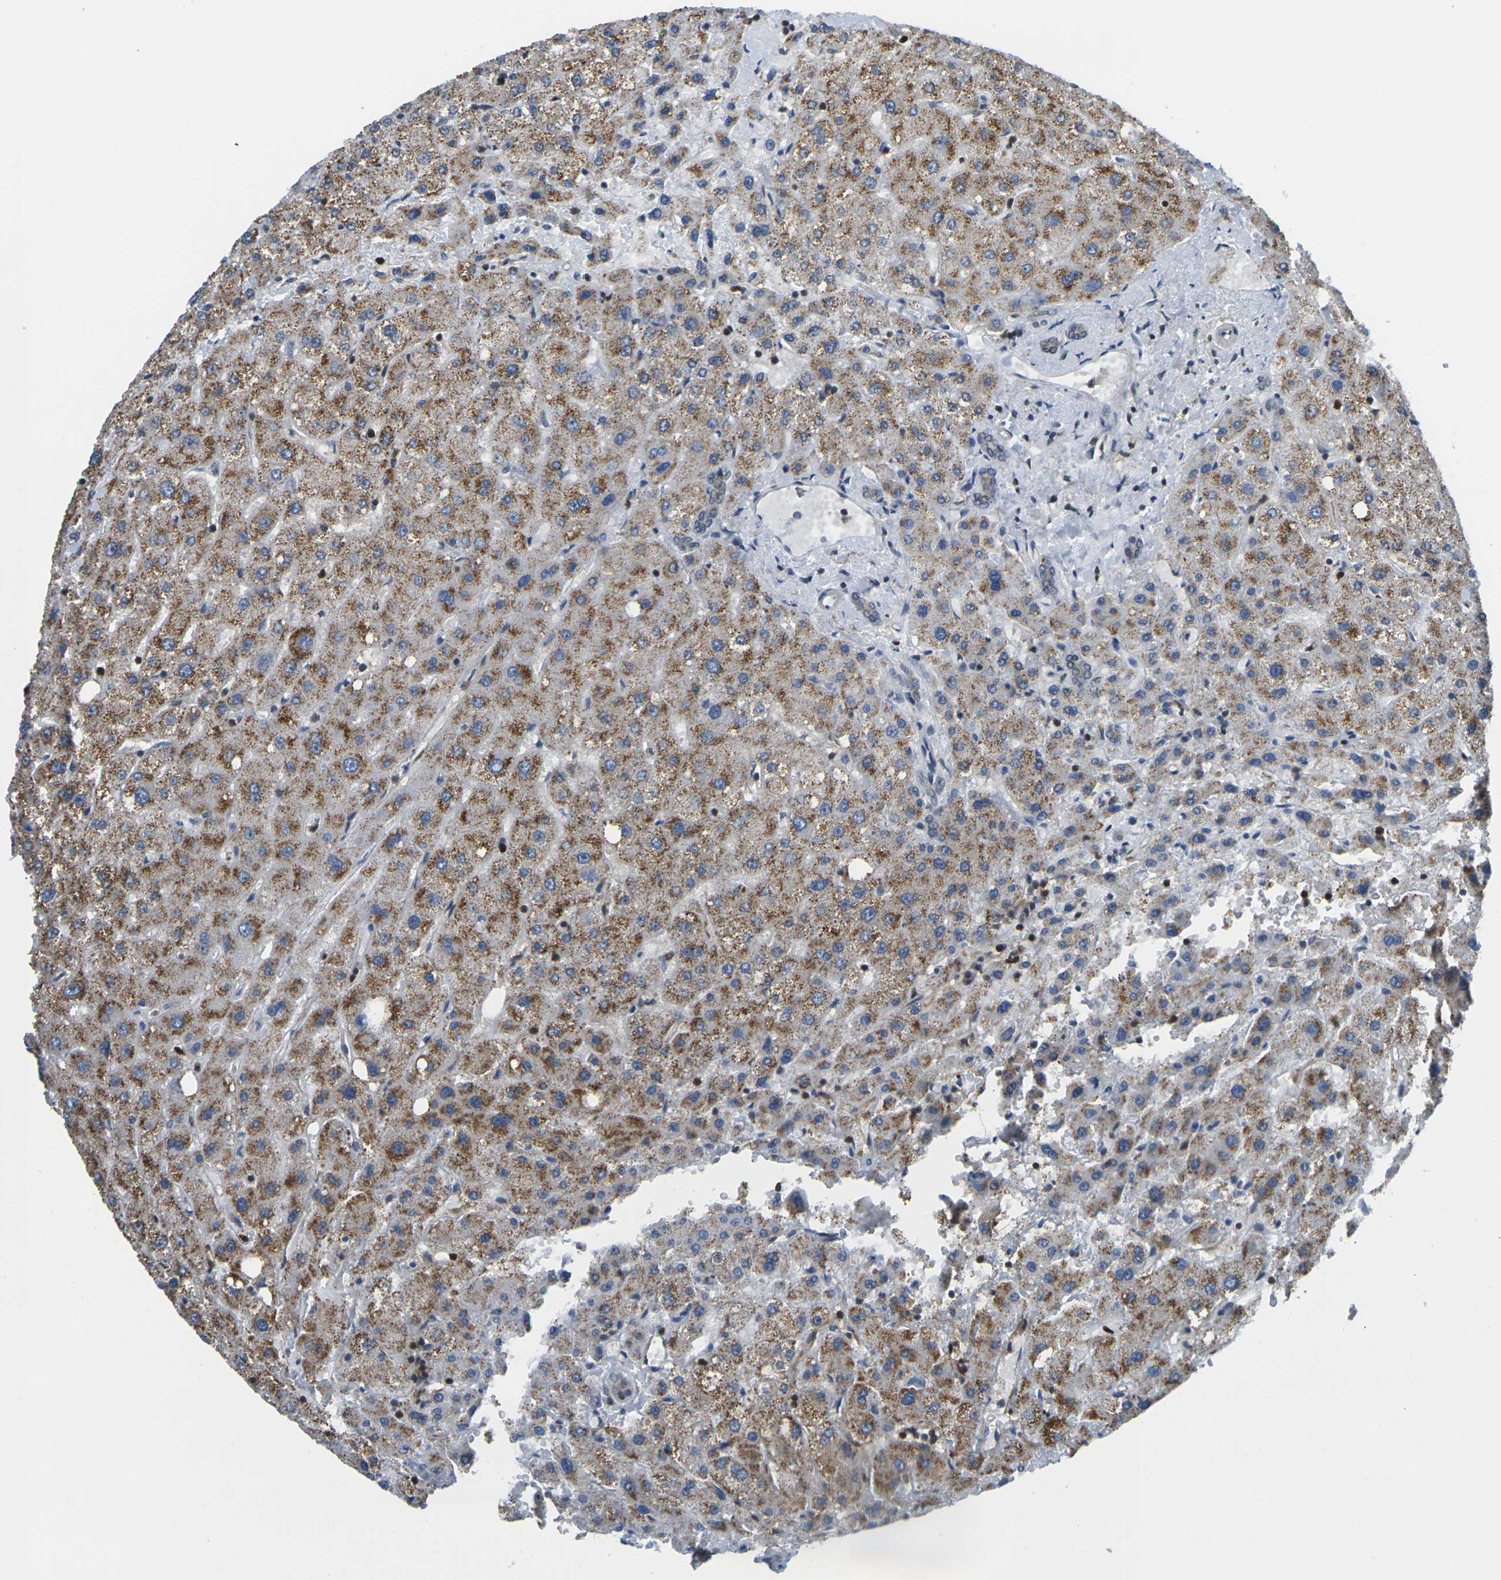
{"staining": {"intensity": "weak", "quantity": "25%-75%", "location": "cytoplasmic/membranous"}, "tissue": "liver", "cell_type": "Cholangiocytes", "image_type": "normal", "snomed": [{"axis": "morphology", "description": "Normal tissue, NOS"}, {"axis": "topography", "description": "Liver"}], "caption": "Protein staining displays weak cytoplasmic/membranous expression in about 25%-75% of cholangiocytes in benign liver.", "gene": "LASP1", "patient": {"sex": "male", "age": 73}}